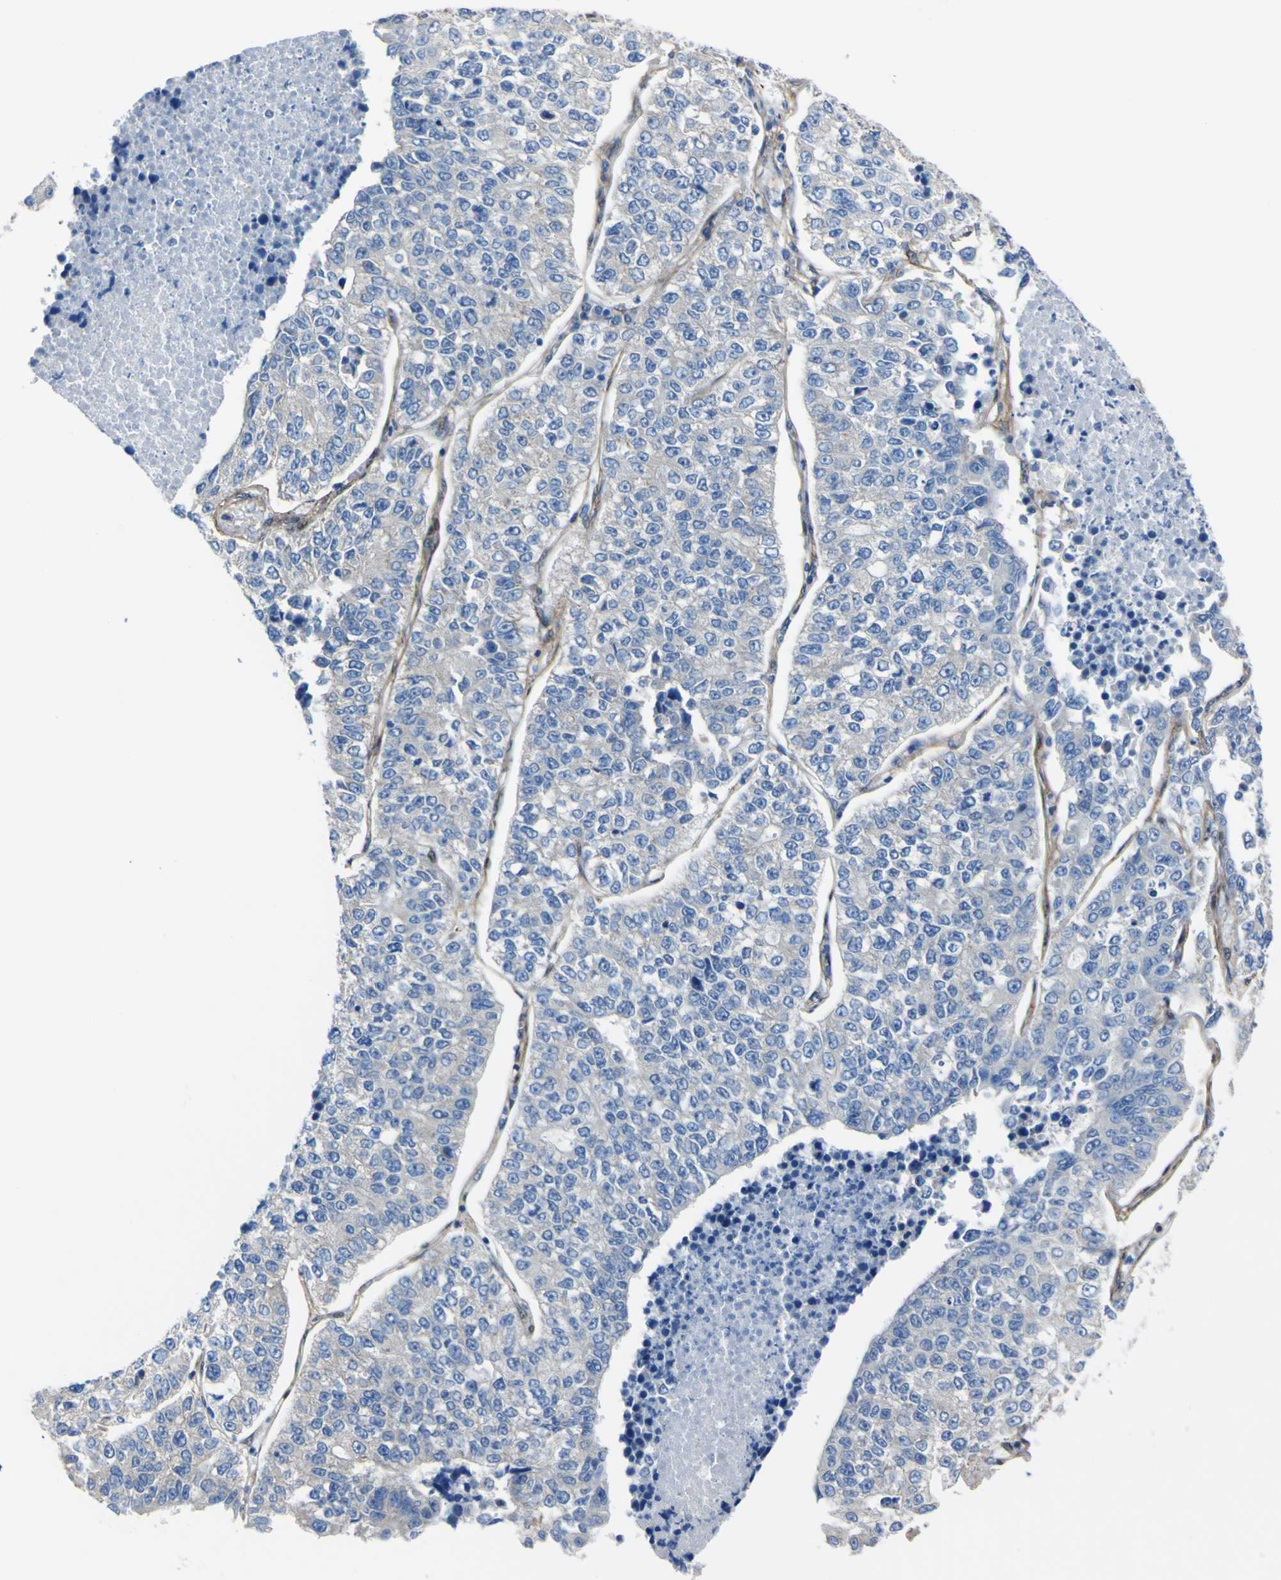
{"staining": {"intensity": "negative", "quantity": "none", "location": "none"}, "tissue": "lung cancer", "cell_type": "Tumor cells", "image_type": "cancer", "snomed": [{"axis": "morphology", "description": "Adenocarcinoma, NOS"}, {"axis": "topography", "description": "Lung"}], "caption": "Tumor cells show no significant protein expression in lung cancer (adenocarcinoma).", "gene": "LRRN1", "patient": {"sex": "male", "age": 49}}